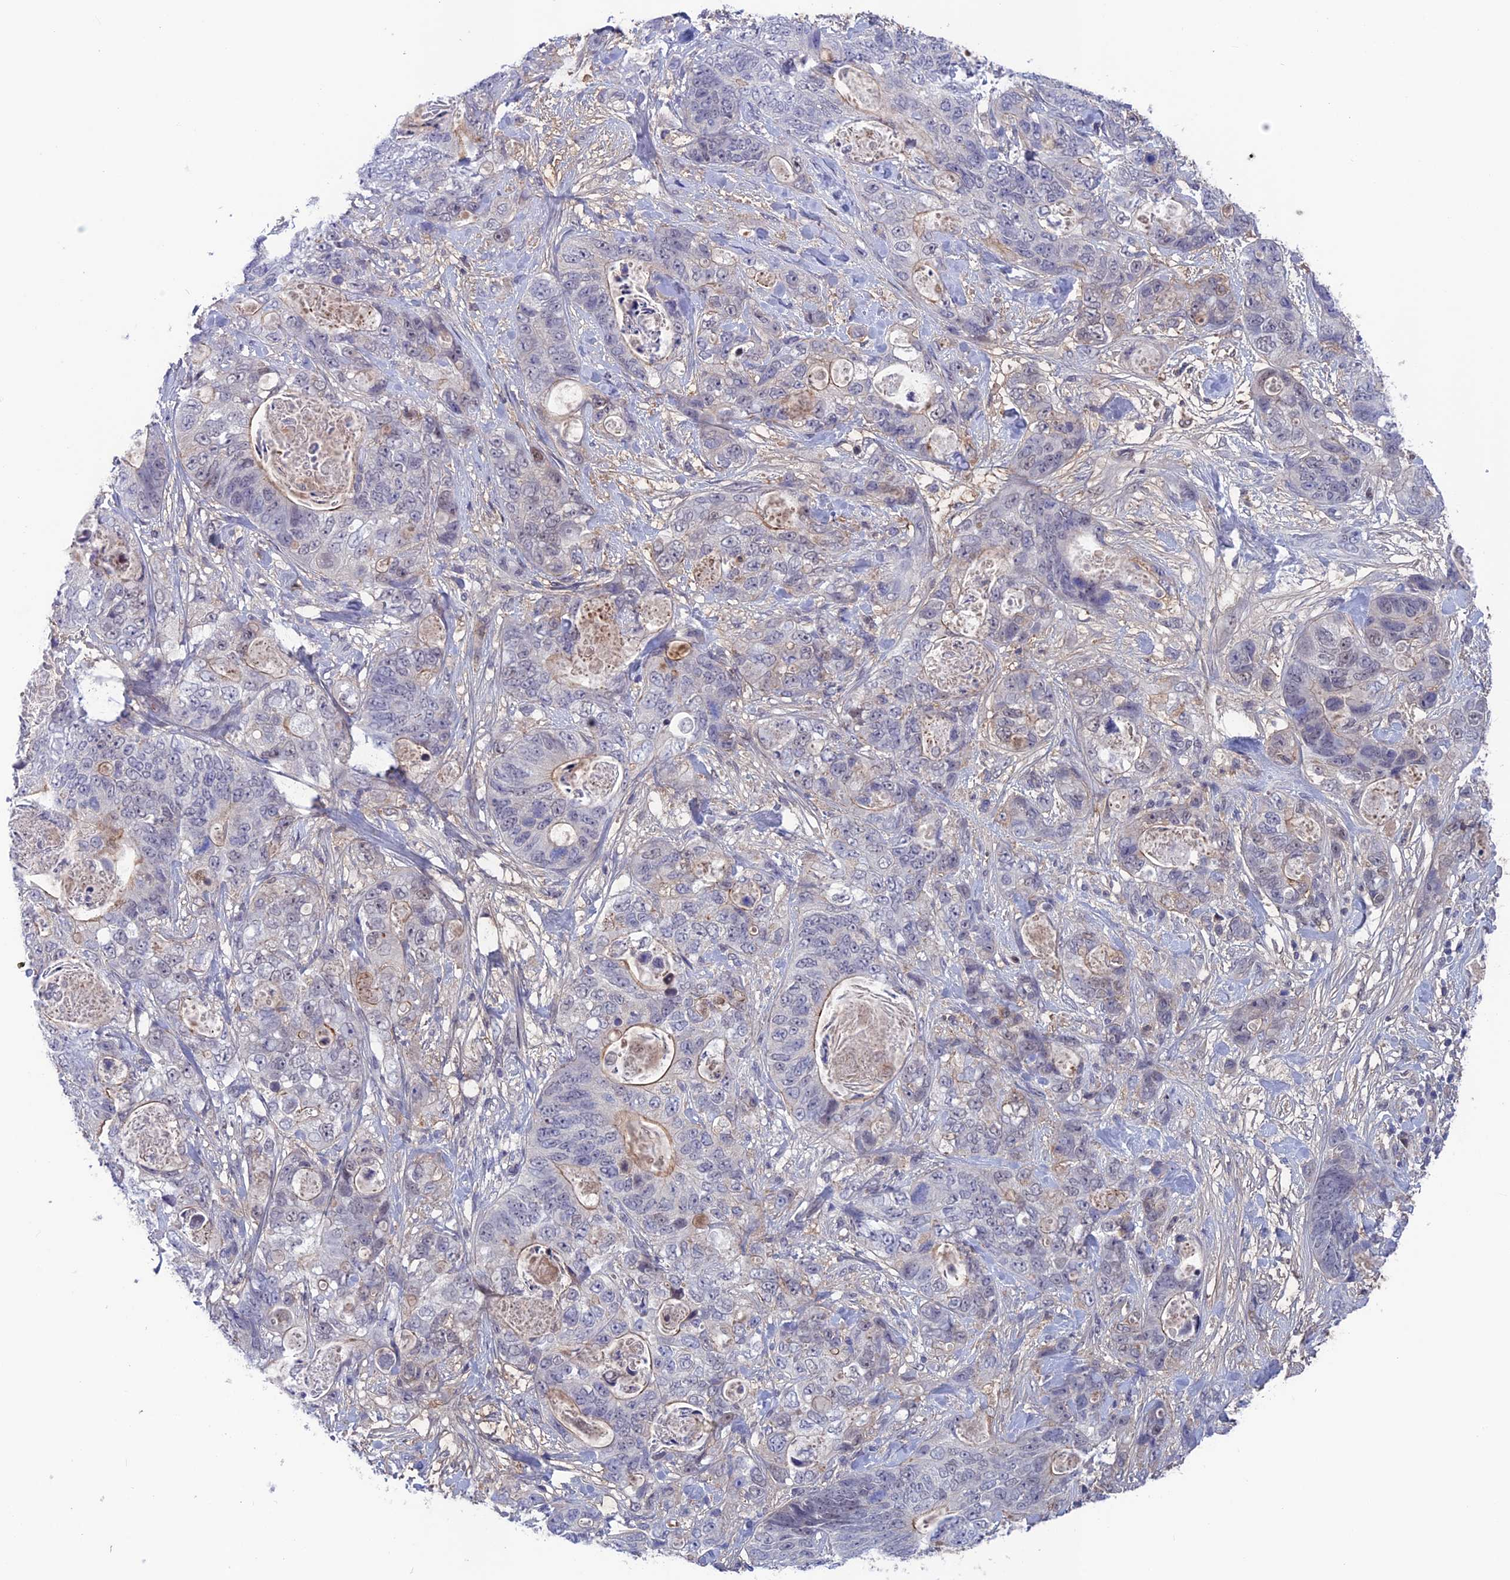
{"staining": {"intensity": "negative", "quantity": "none", "location": "none"}, "tissue": "stomach cancer", "cell_type": "Tumor cells", "image_type": "cancer", "snomed": [{"axis": "morphology", "description": "Normal tissue, NOS"}, {"axis": "morphology", "description": "Adenocarcinoma, NOS"}, {"axis": "topography", "description": "Stomach"}], "caption": "IHC of stomach adenocarcinoma demonstrates no positivity in tumor cells.", "gene": "FKBPL", "patient": {"sex": "female", "age": 89}}